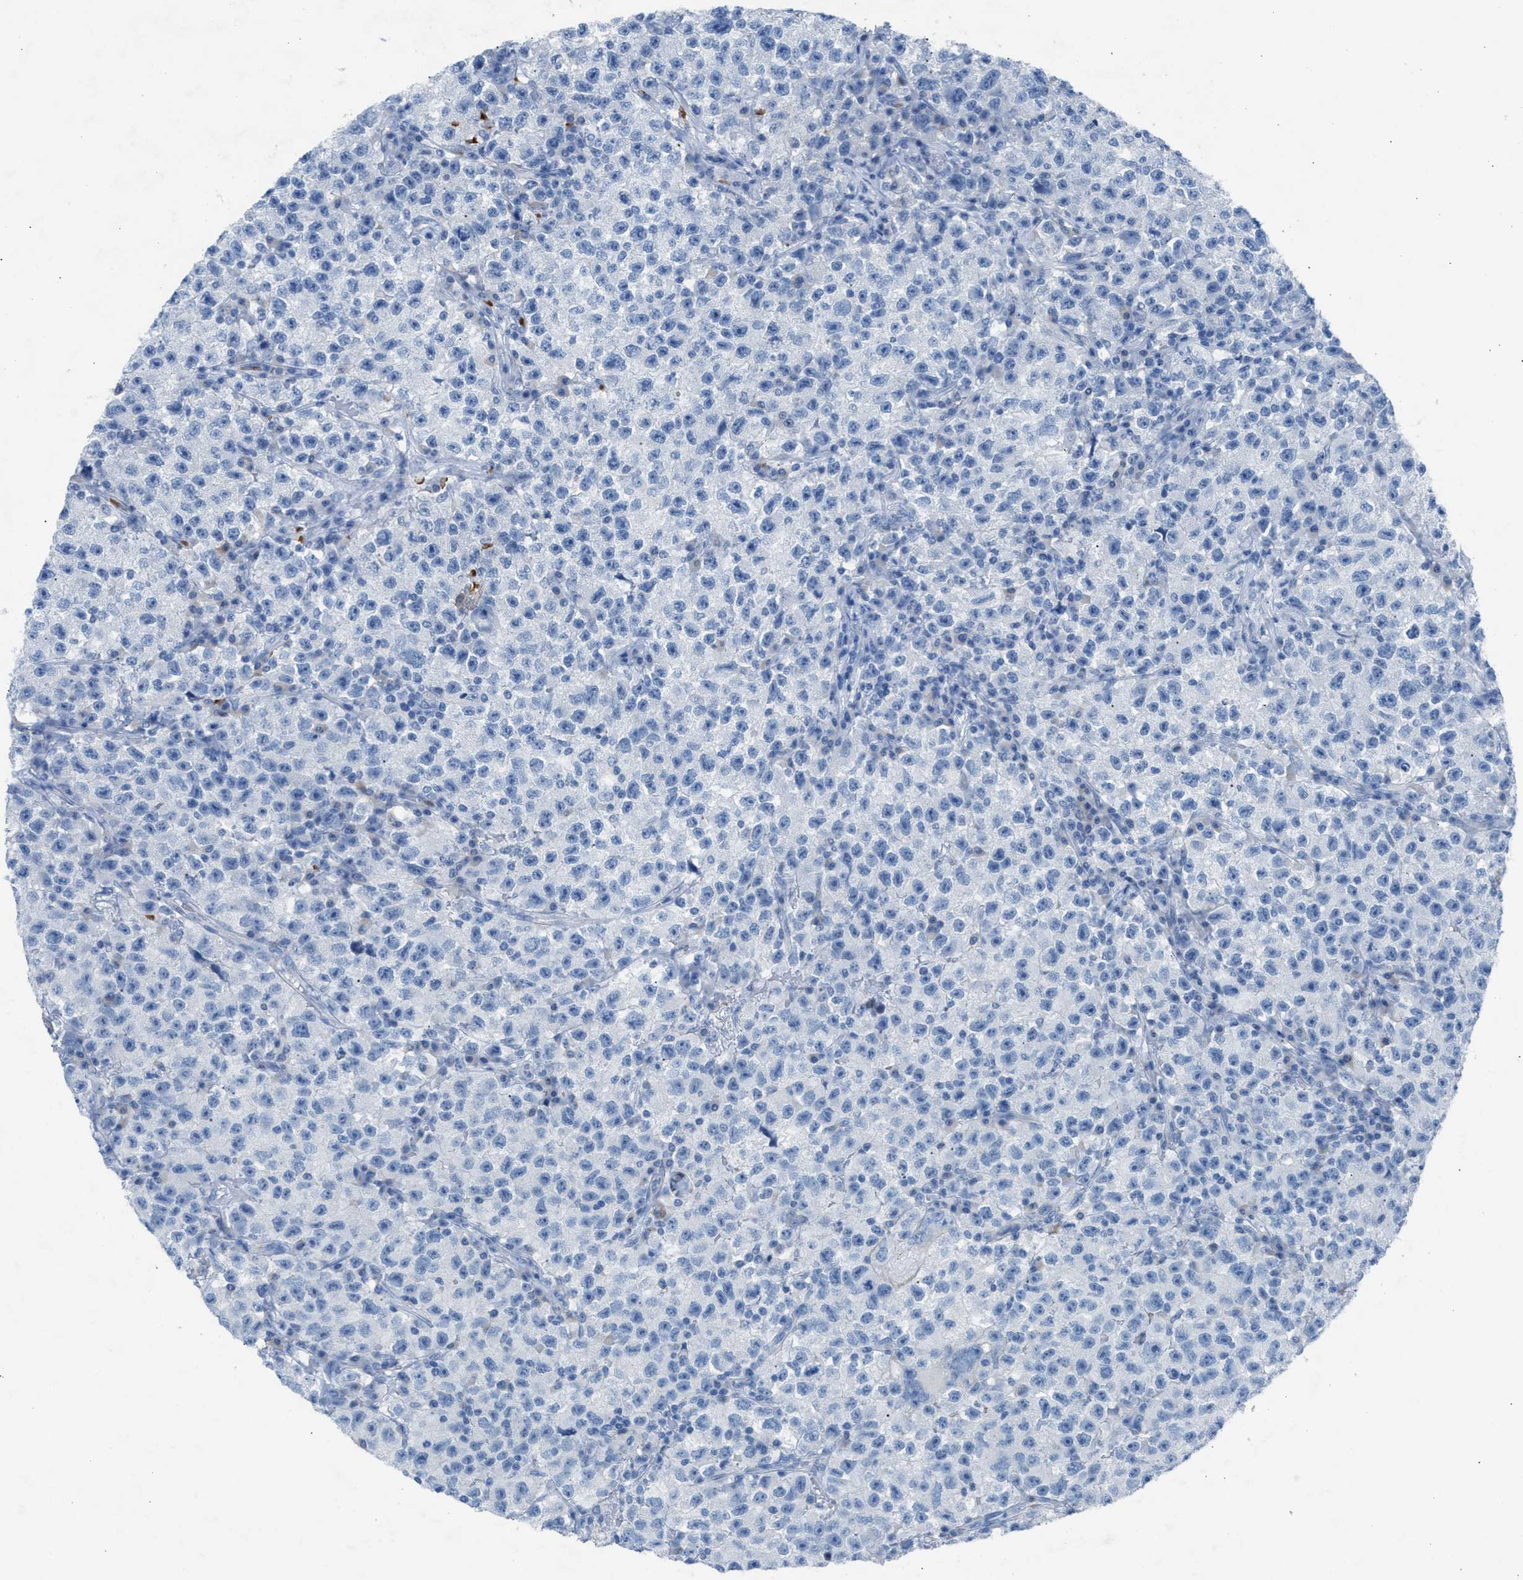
{"staining": {"intensity": "negative", "quantity": "none", "location": "none"}, "tissue": "testis cancer", "cell_type": "Tumor cells", "image_type": "cancer", "snomed": [{"axis": "morphology", "description": "Seminoma, NOS"}, {"axis": "topography", "description": "Testis"}], "caption": "An immunohistochemistry micrograph of testis cancer is shown. There is no staining in tumor cells of testis cancer.", "gene": "CFAP77", "patient": {"sex": "male", "age": 22}}